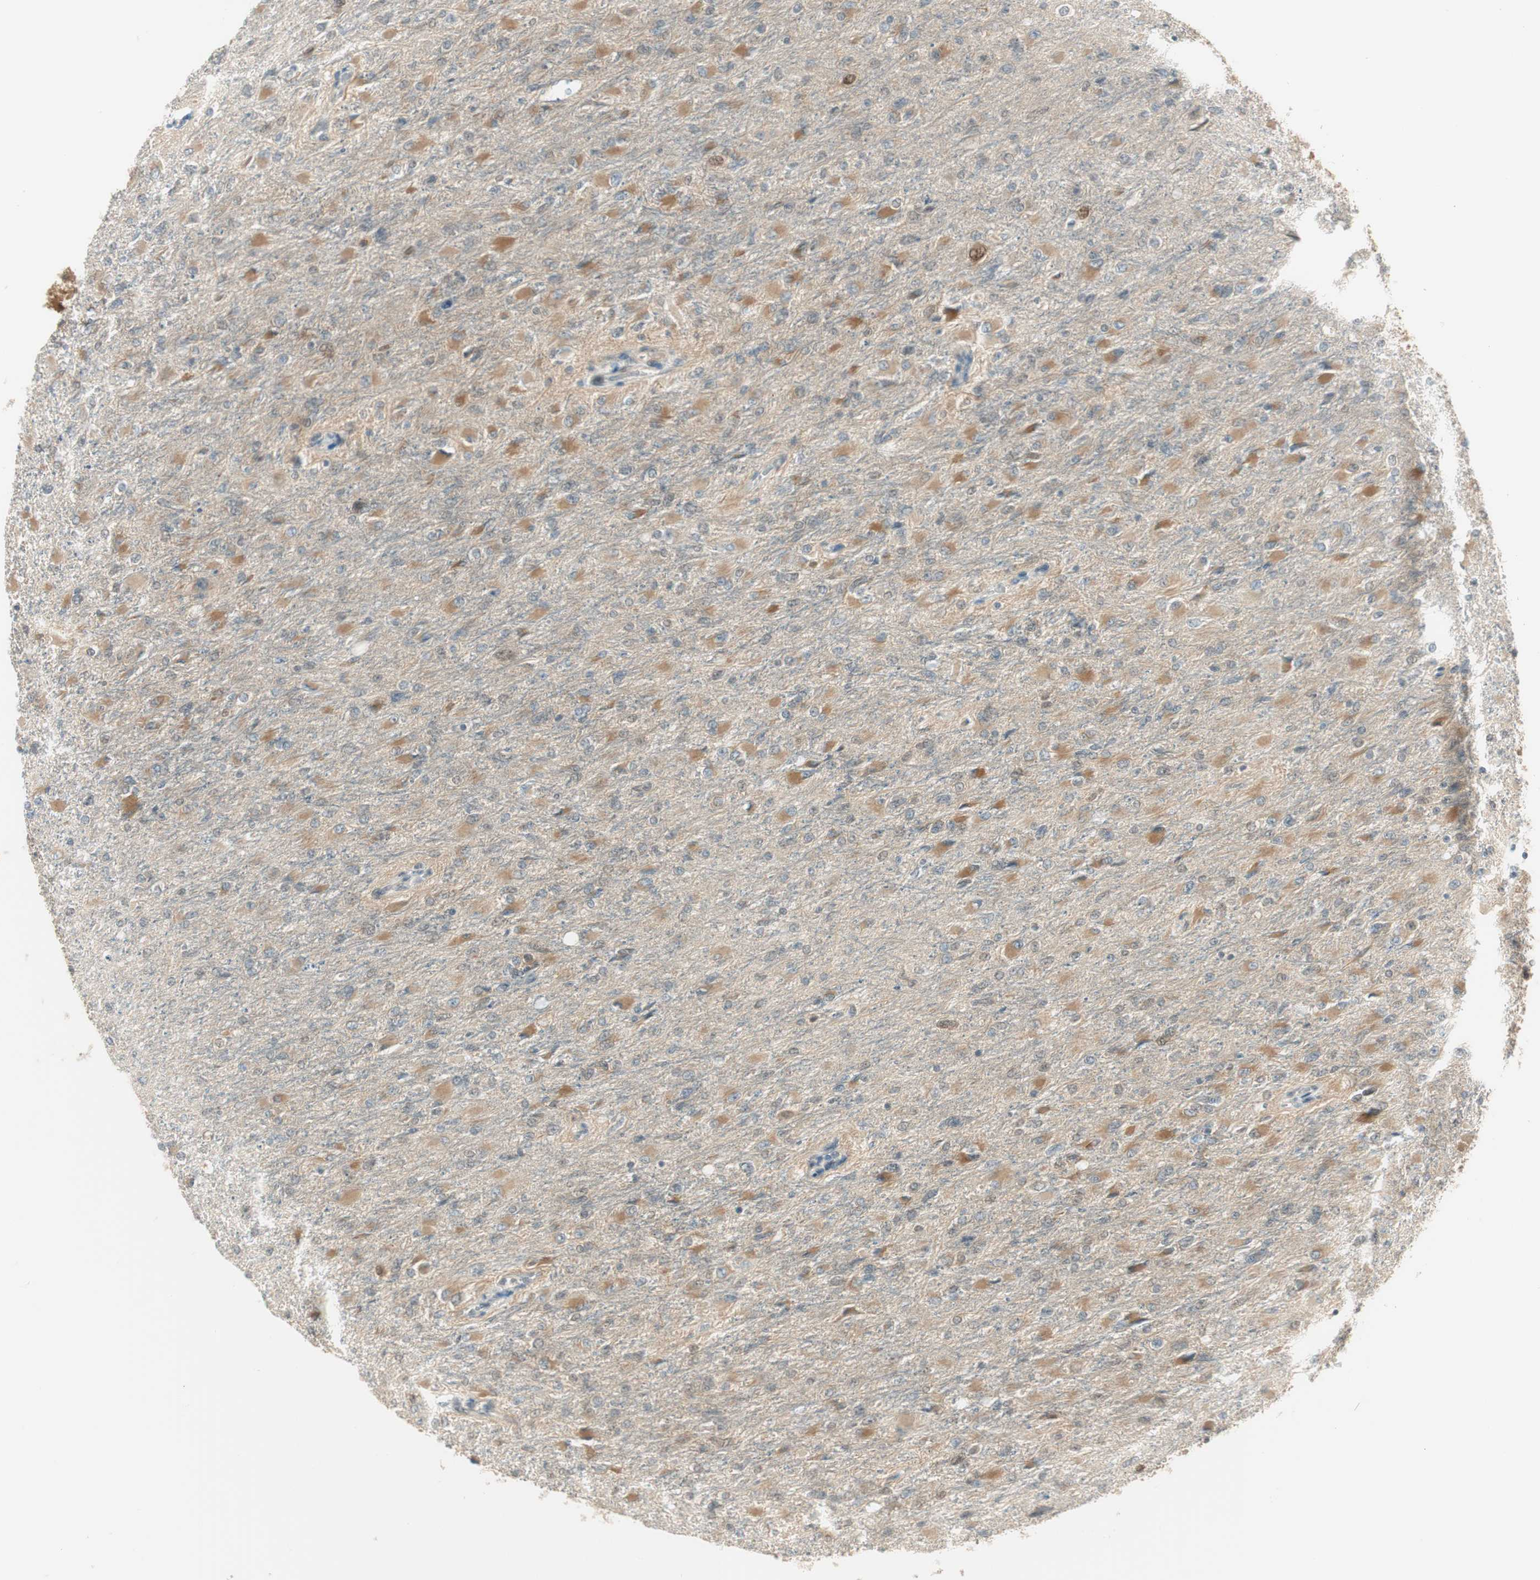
{"staining": {"intensity": "weak", "quantity": "25%-75%", "location": "cytoplasmic/membranous"}, "tissue": "glioma", "cell_type": "Tumor cells", "image_type": "cancer", "snomed": [{"axis": "morphology", "description": "Glioma, malignant, High grade"}, {"axis": "topography", "description": "Cerebral cortex"}], "caption": "Glioma tissue displays weak cytoplasmic/membranous staining in approximately 25%-75% of tumor cells", "gene": "IPO5", "patient": {"sex": "female", "age": 36}}